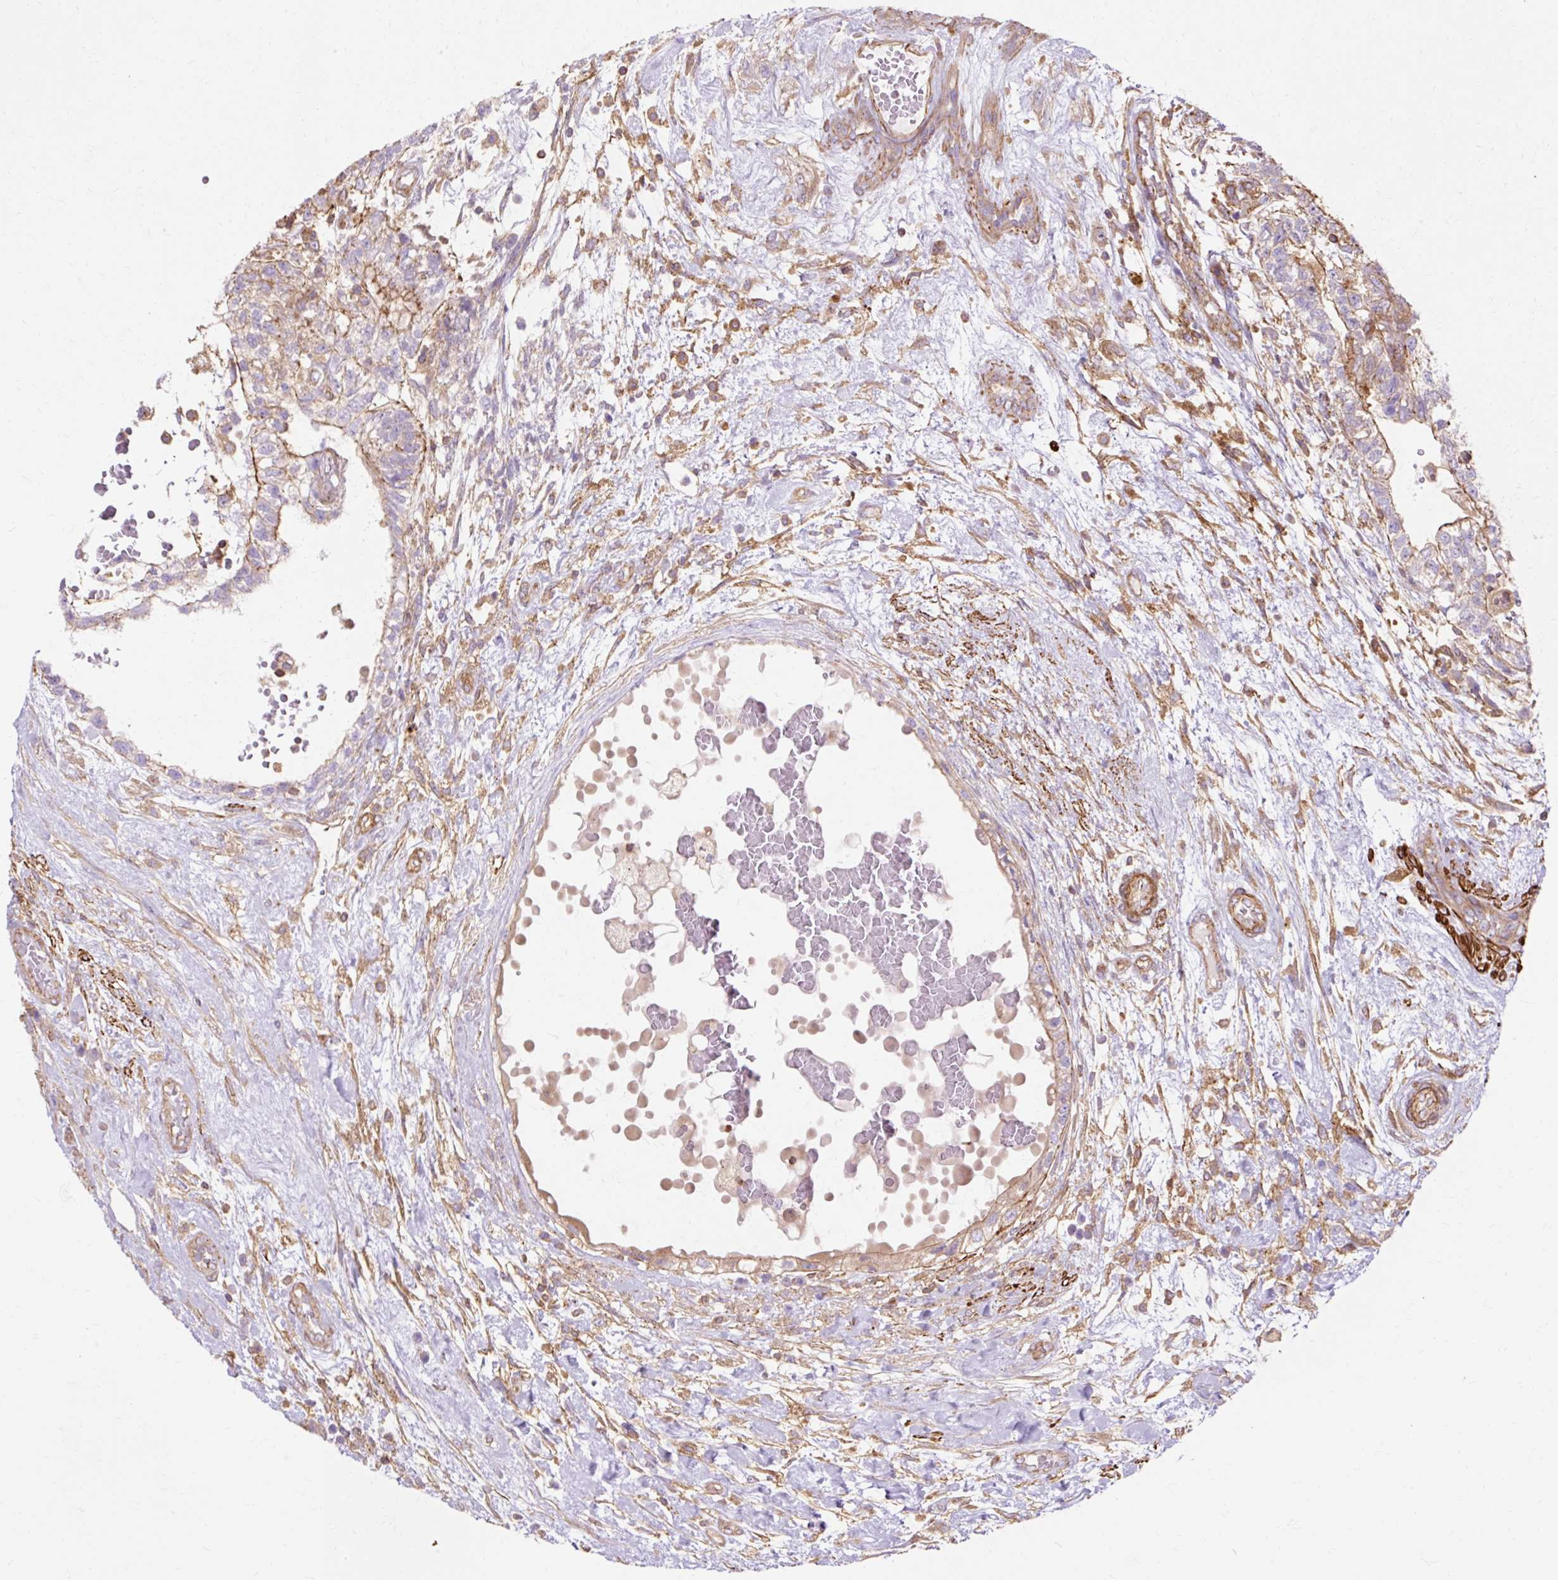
{"staining": {"intensity": "moderate", "quantity": "25%-75%", "location": "cytoplasmic/membranous"}, "tissue": "testis cancer", "cell_type": "Tumor cells", "image_type": "cancer", "snomed": [{"axis": "morphology", "description": "Normal tissue, NOS"}, {"axis": "morphology", "description": "Carcinoma, Embryonal, NOS"}, {"axis": "topography", "description": "Testis"}], "caption": "Embryonal carcinoma (testis) was stained to show a protein in brown. There is medium levels of moderate cytoplasmic/membranous expression in approximately 25%-75% of tumor cells. (brown staining indicates protein expression, while blue staining denotes nuclei).", "gene": "TBC1D2B", "patient": {"sex": "male", "age": 32}}